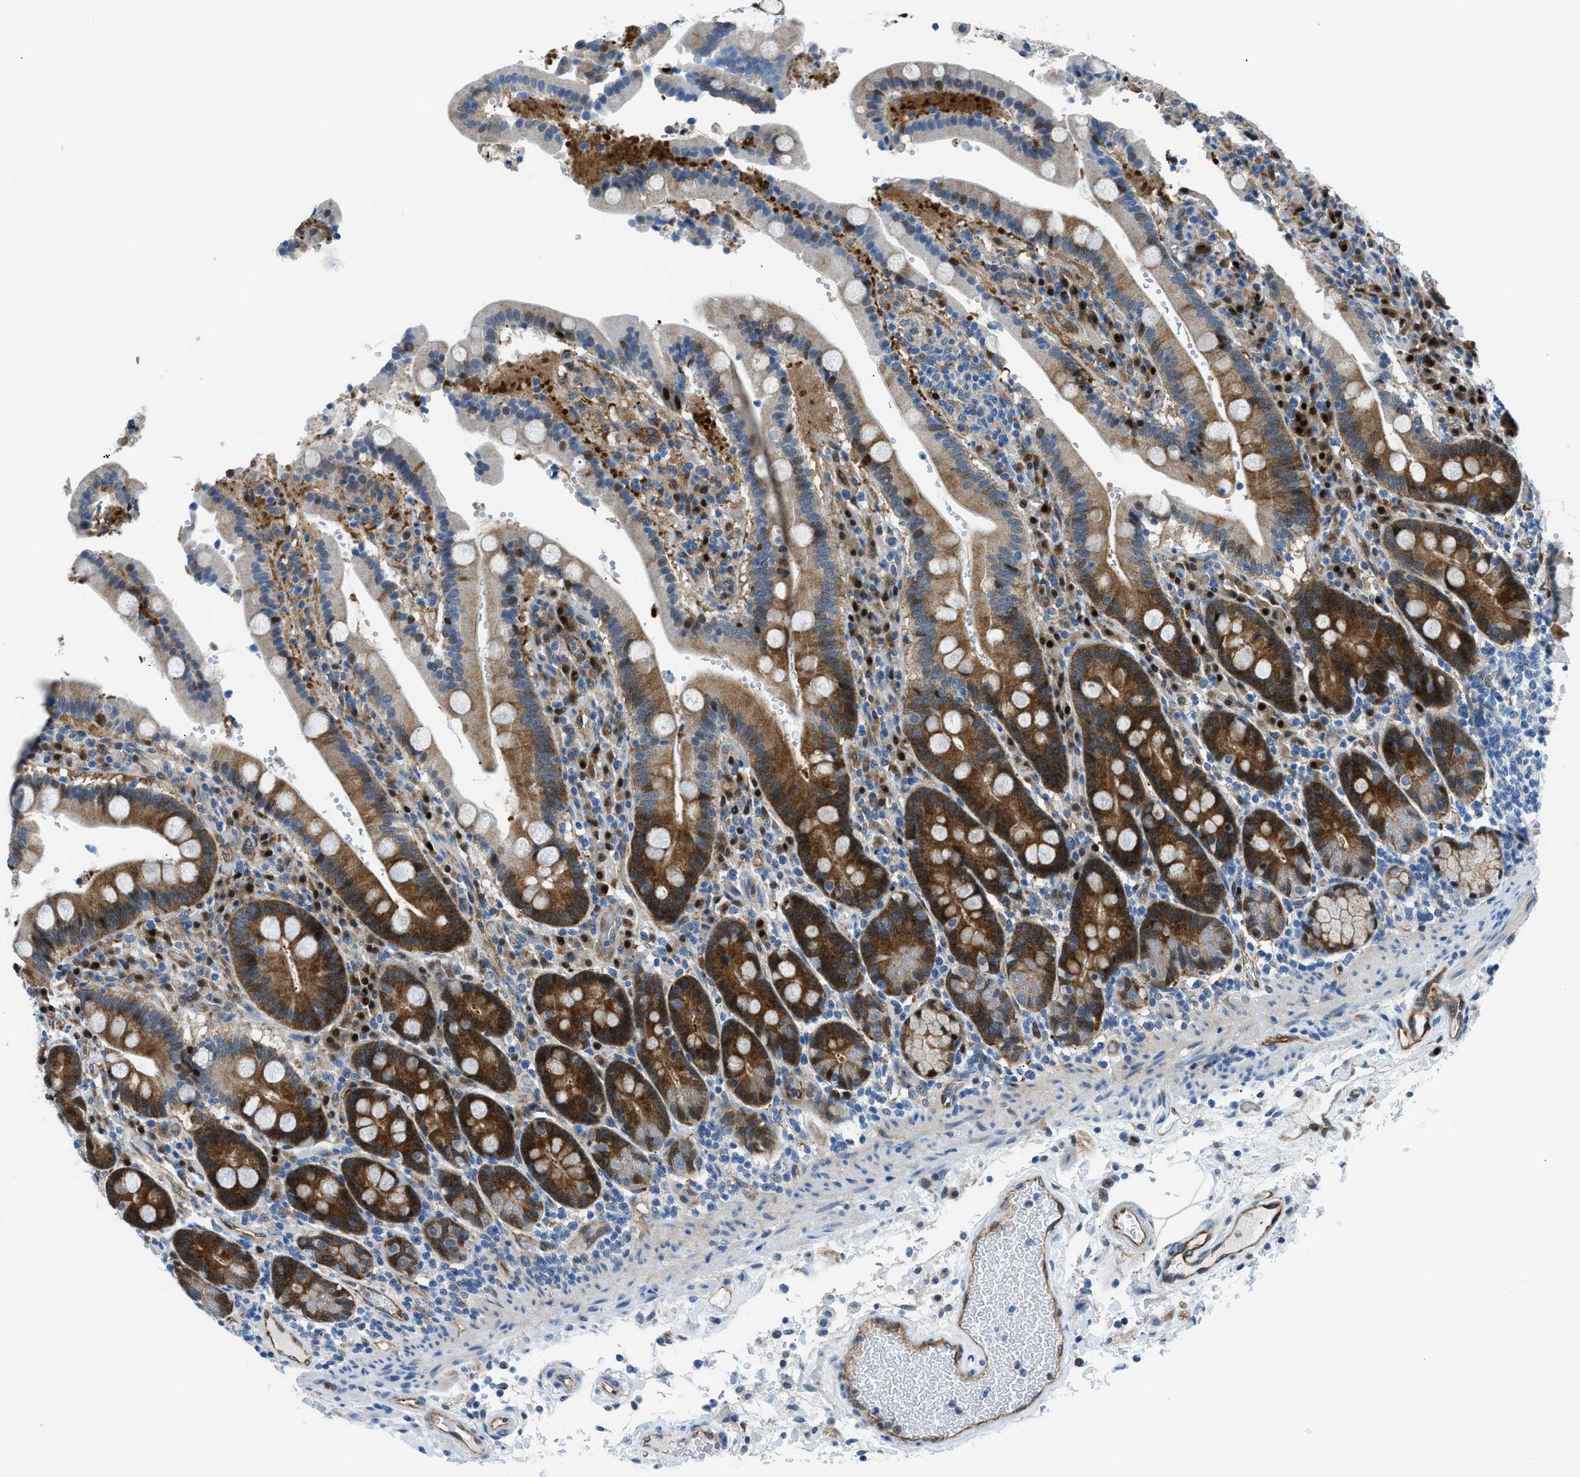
{"staining": {"intensity": "strong", "quantity": "25%-75%", "location": "cytoplasmic/membranous,nuclear"}, "tissue": "duodenum", "cell_type": "Glandular cells", "image_type": "normal", "snomed": [{"axis": "morphology", "description": "Normal tissue, NOS"}, {"axis": "topography", "description": "Small intestine, NOS"}], "caption": "Immunohistochemistry histopathology image of normal human duodenum stained for a protein (brown), which displays high levels of strong cytoplasmic/membranous,nuclear expression in about 25%-75% of glandular cells.", "gene": "YWHAE", "patient": {"sex": "female", "age": 71}}